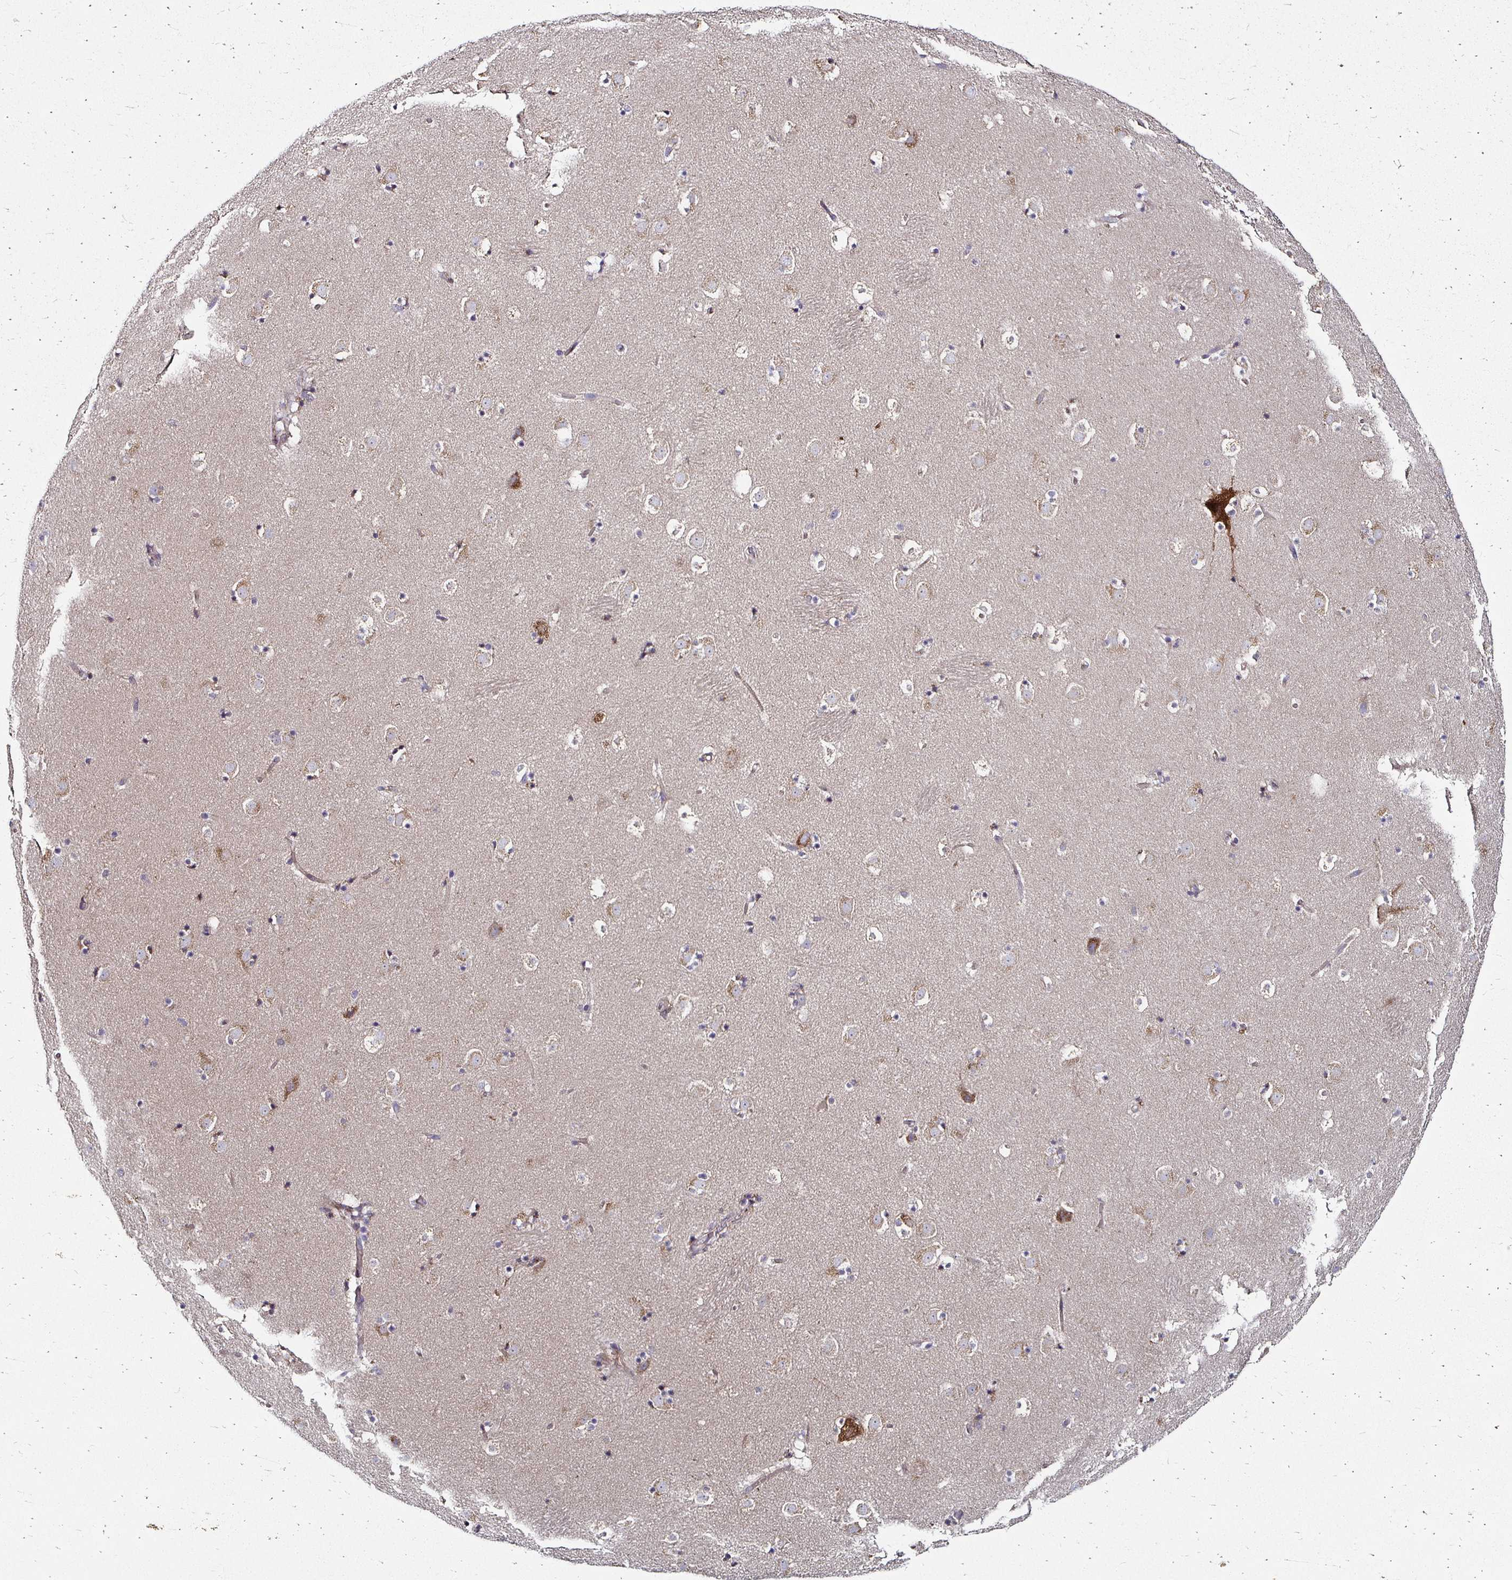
{"staining": {"intensity": "weak", "quantity": "<25%", "location": "cytoplasmic/membranous"}, "tissue": "caudate", "cell_type": "Glial cells", "image_type": "normal", "snomed": [{"axis": "morphology", "description": "Normal tissue, NOS"}, {"axis": "topography", "description": "Lateral ventricle wall"}], "caption": "Protein analysis of normal caudate exhibits no significant staining in glial cells.", "gene": "NCSTN", "patient": {"sex": "male", "age": 37}}